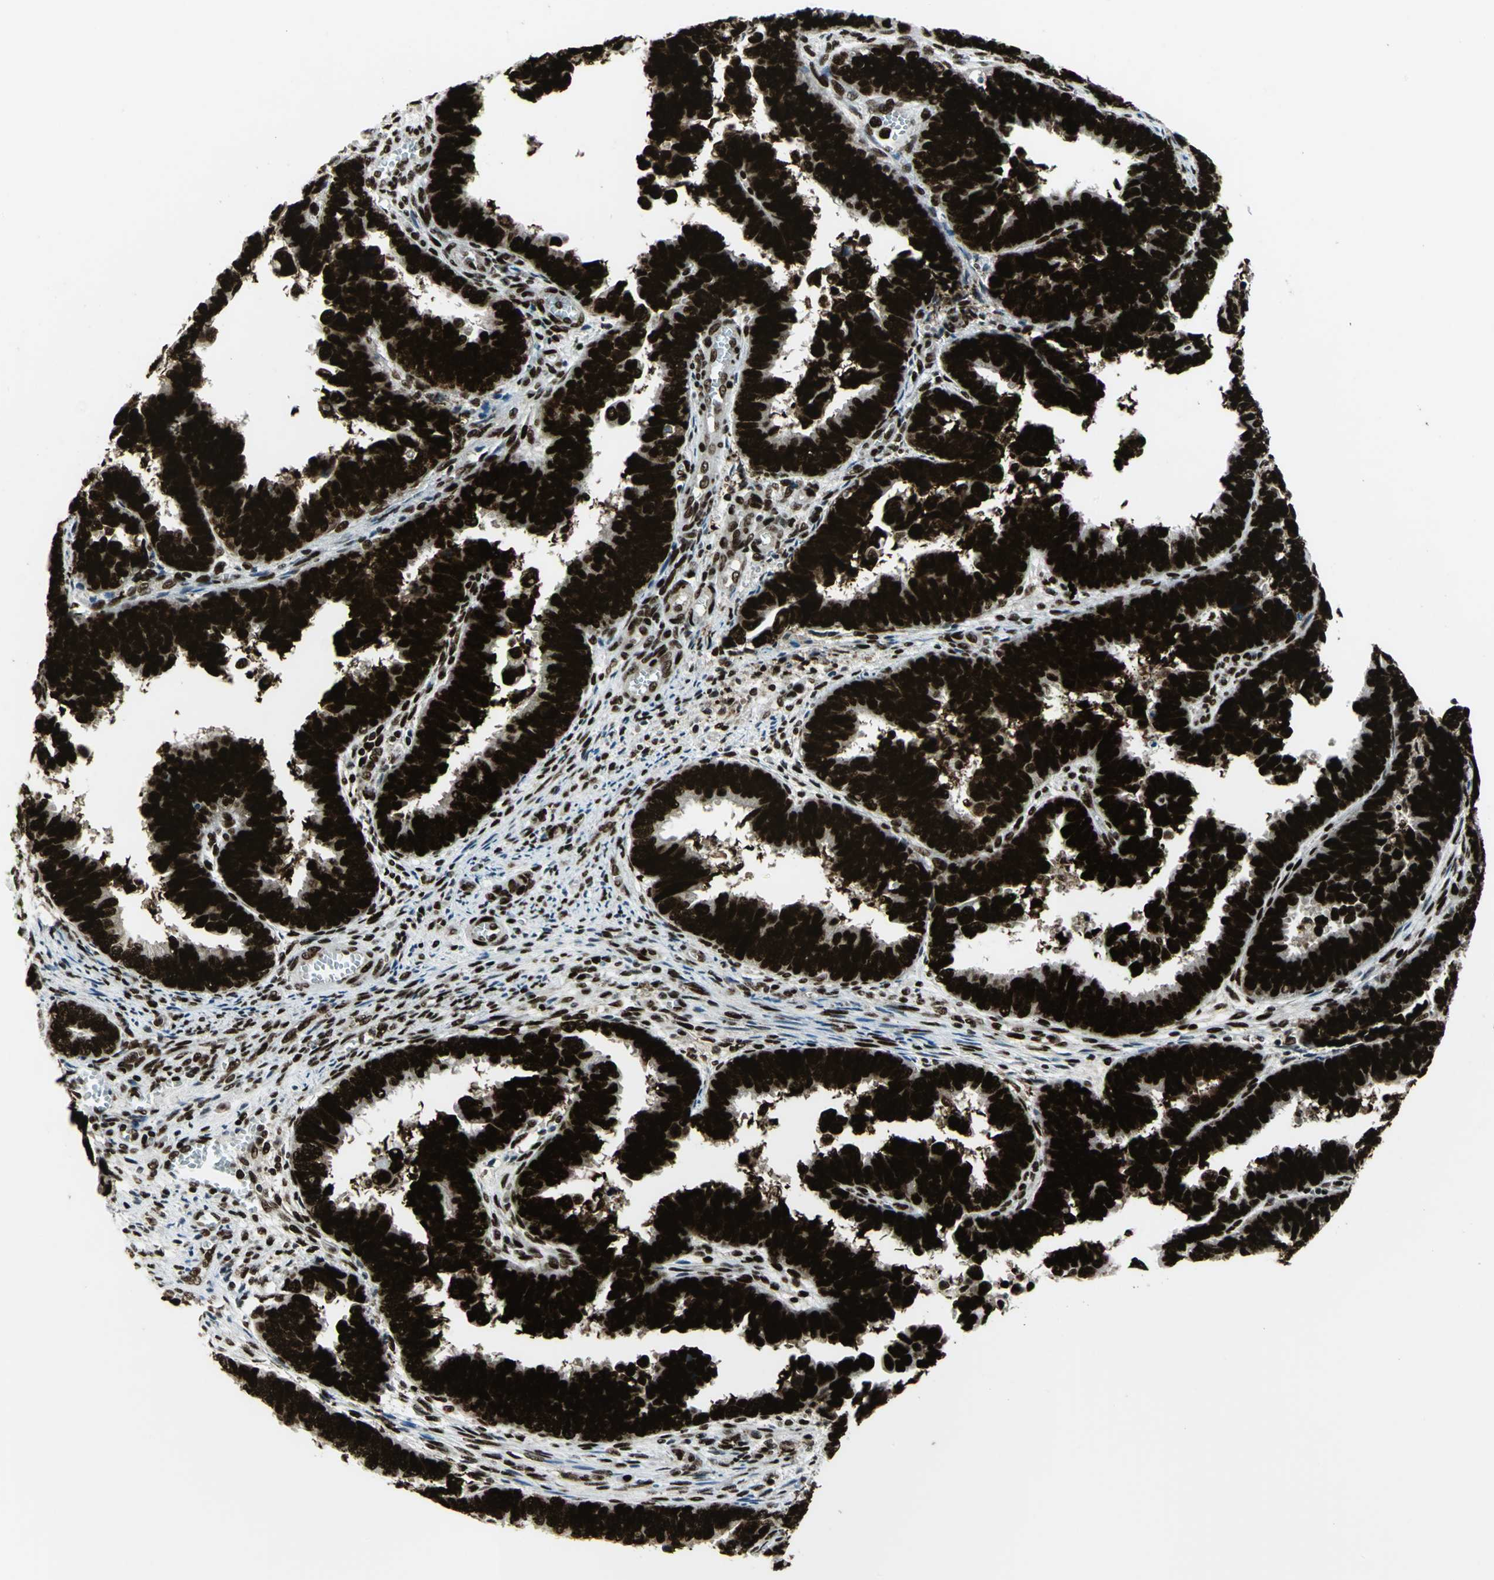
{"staining": {"intensity": "strong", "quantity": ">75%", "location": "nuclear"}, "tissue": "endometrial cancer", "cell_type": "Tumor cells", "image_type": "cancer", "snomed": [{"axis": "morphology", "description": "Adenocarcinoma, NOS"}, {"axis": "topography", "description": "Endometrium"}], "caption": "Endometrial cancer (adenocarcinoma) was stained to show a protein in brown. There is high levels of strong nuclear expression in about >75% of tumor cells. (Stains: DAB (3,3'-diaminobenzidine) in brown, nuclei in blue, Microscopy: brightfield microscopy at high magnification).", "gene": "SMARCA4", "patient": {"sex": "female", "age": 75}}